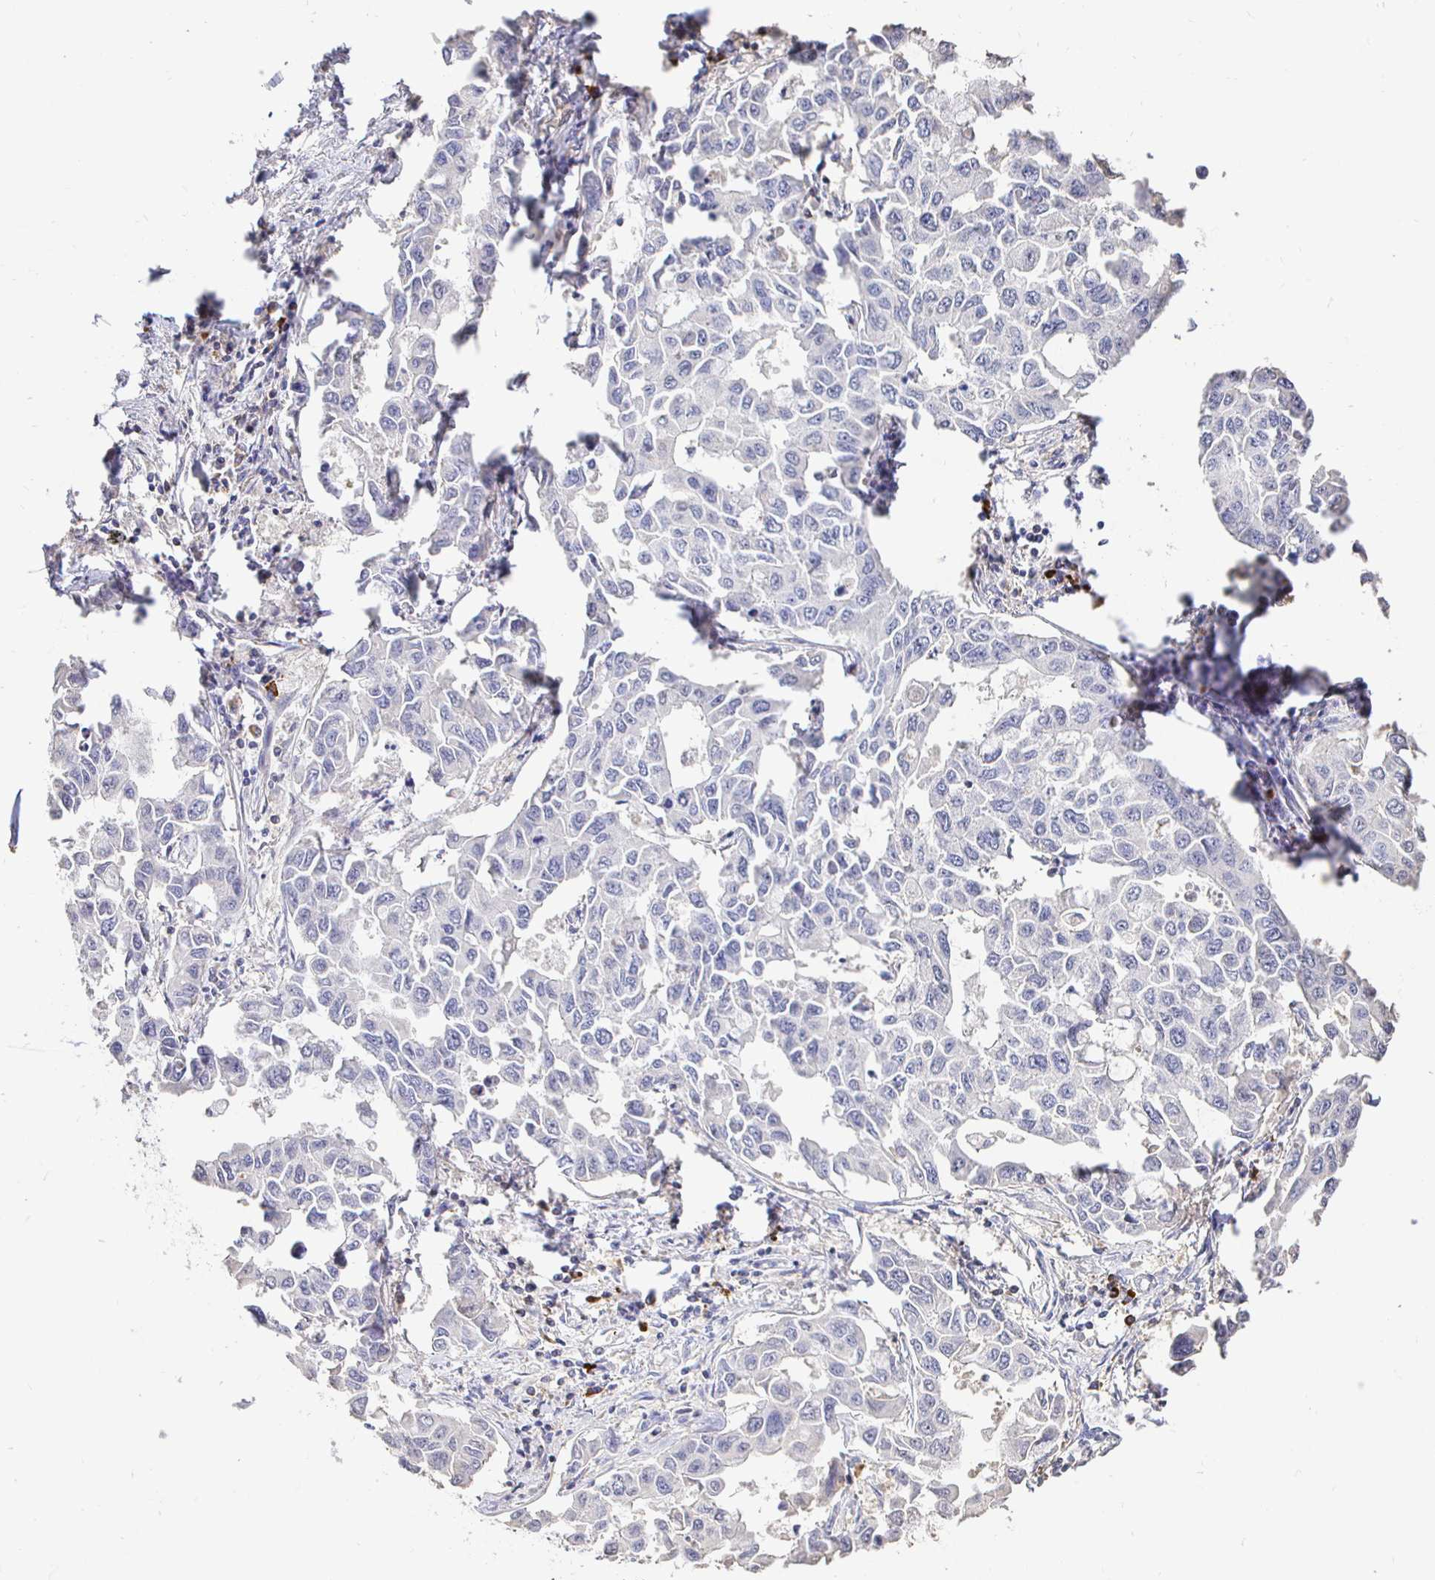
{"staining": {"intensity": "negative", "quantity": "none", "location": "none"}, "tissue": "lung cancer", "cell_type": "Tumor cells", "image_type": "cancer", "snomed": [{"axis": "morphology", "description": "Adenocarcinoma, NOS"}, {"axis": "topography", "description": "Lung"}], "caption": "Immunohistochemistry (IHC) of human lung cancer (adenocarcinoma) shows no expression in tumor cells.", "gene": "CXCR3", "patient": {"sex": "male", "age": 64}}